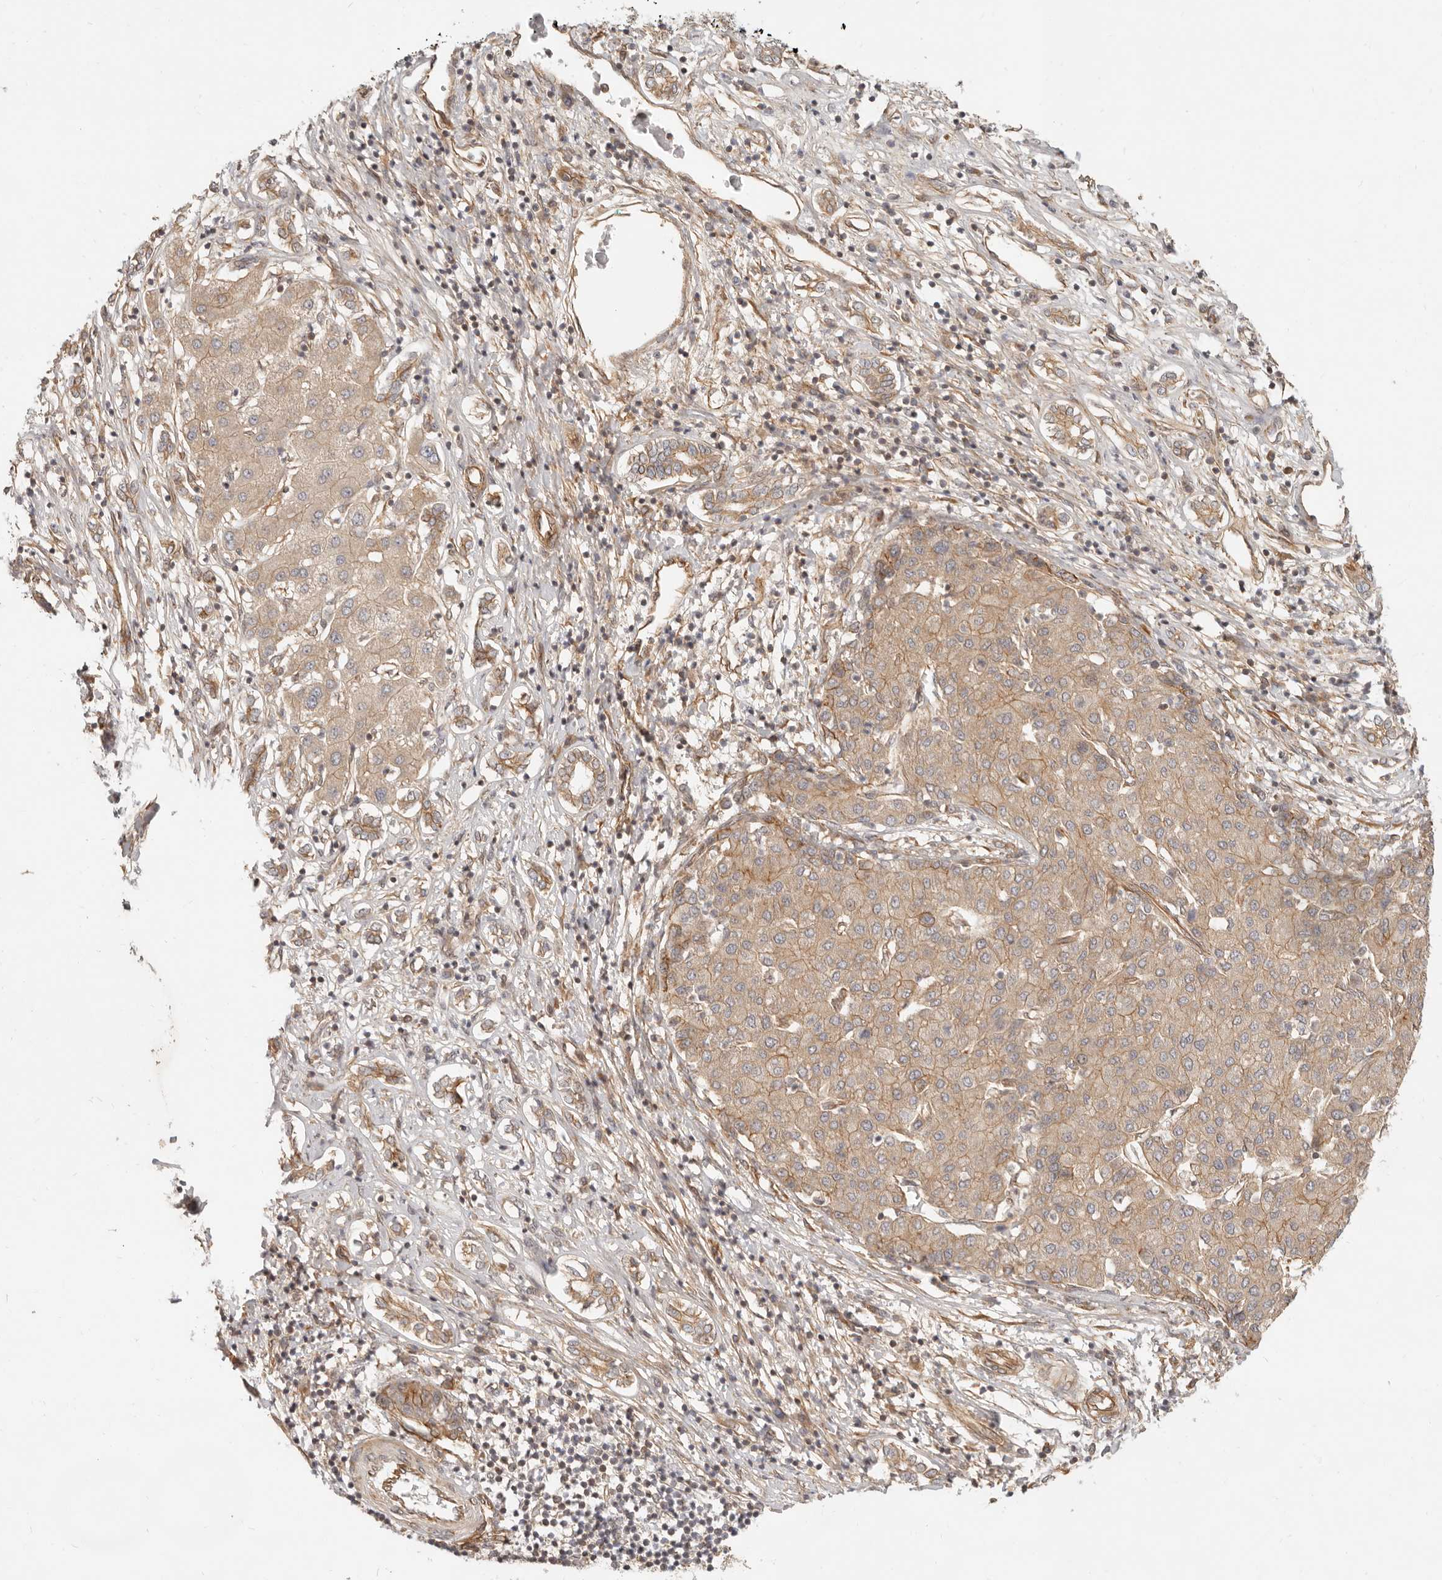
{"staining": {"intensity": "weak", "quantity": ">75%", "location": "cytoplasmic/membranous"}, "tissue": "liver cancer", "cell_type": "Tumor cells", "image_type": "cancer", "snomed": [{"axis": "morphology", "description": "Carcinoma, Hepatocellular, NOS"}, {"axis": "topography", "description": "Liver"}], "caption": "Human liver cancer (hepatocellular carcinoma) stained with a brown dye reveals weak cytoplasmic/membranous positive expression in approximately >75% of tumor cells.", "gene": "UFSP1", "patient": {"sex": "male", "age": 65}}